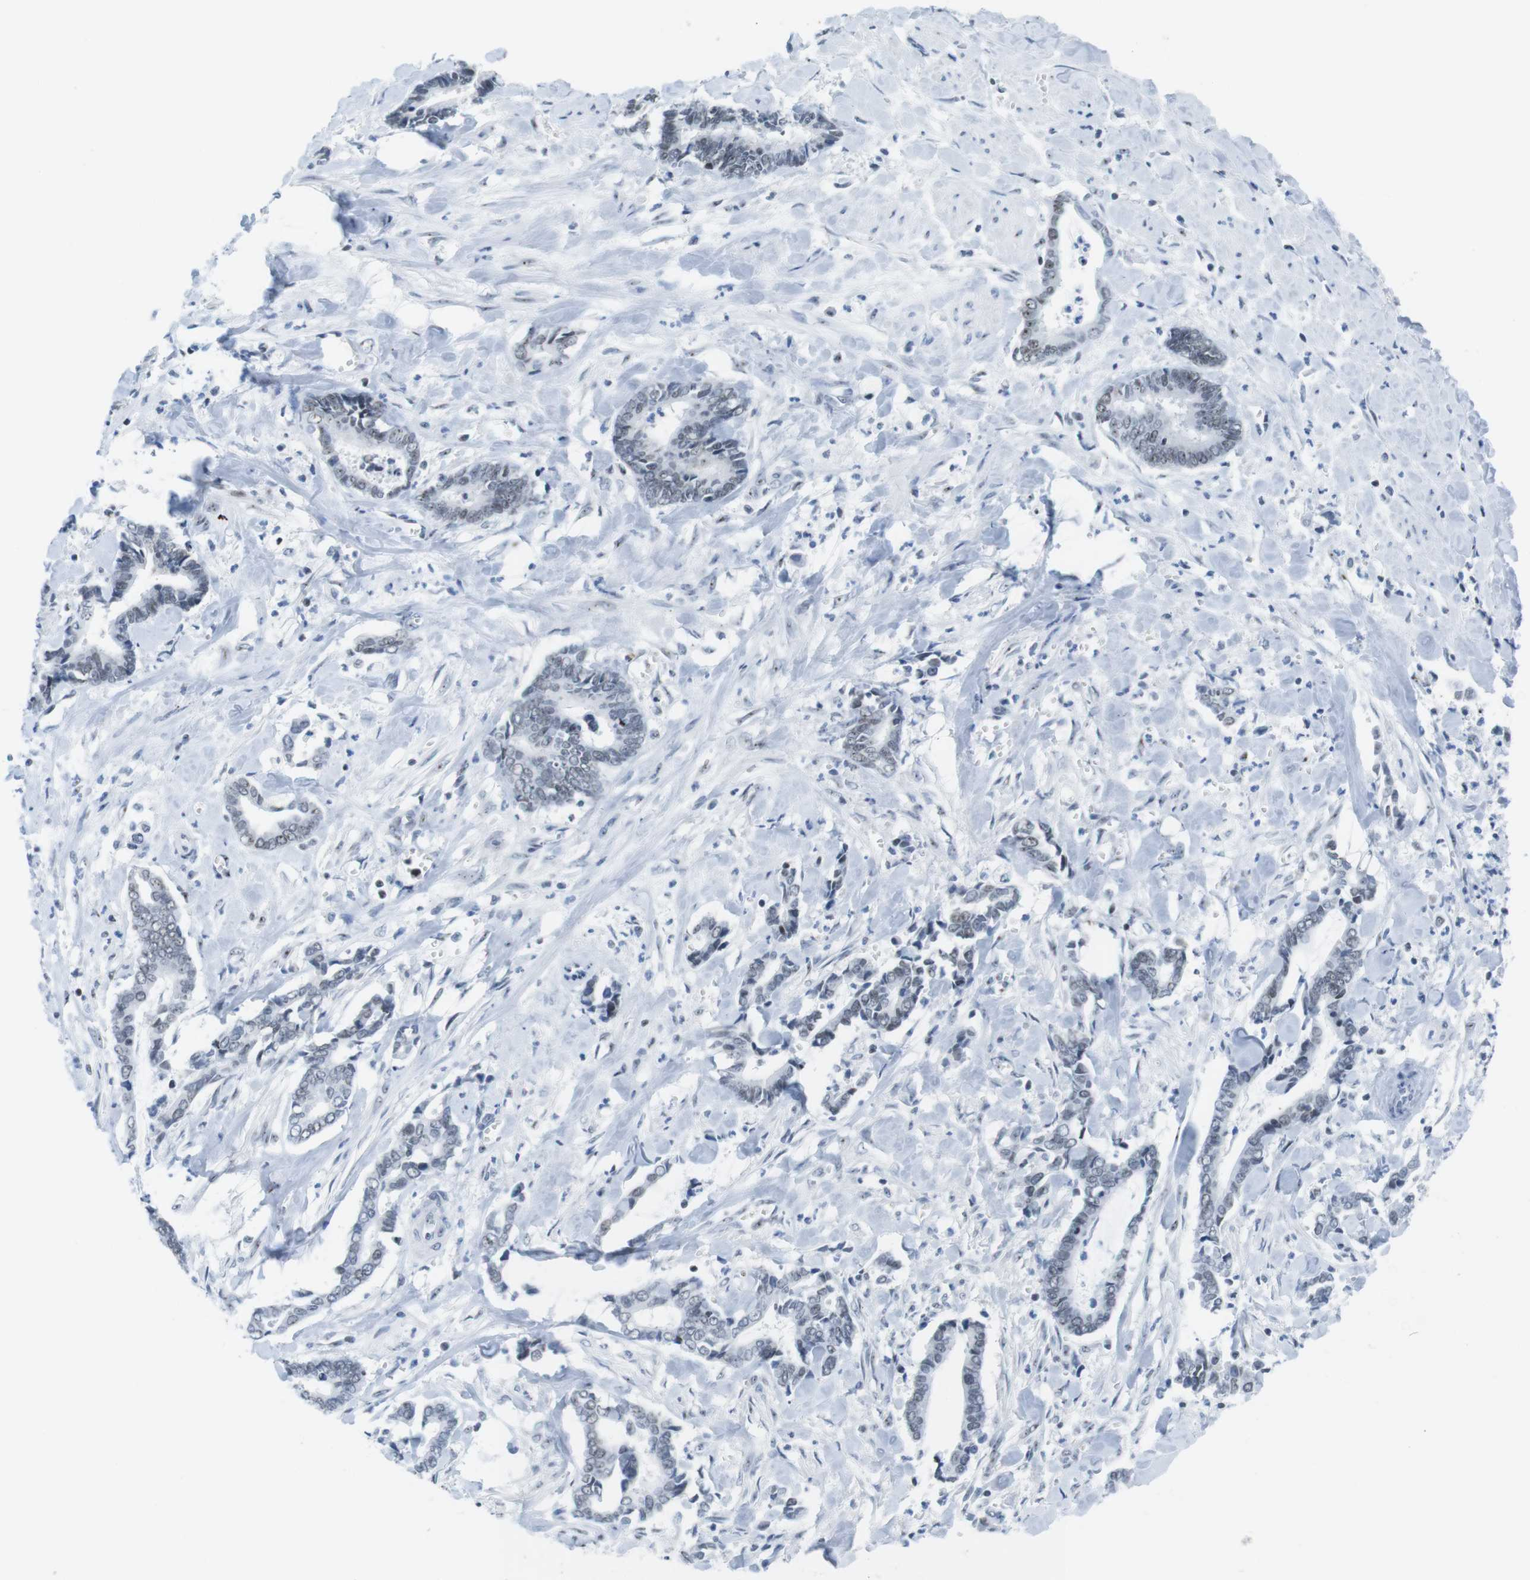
{"staining": {"intensity": "weak", "quantity": "<25%", "location": "nuclear"}, "tissue": "cervical cancer", "cell_type": "Tumor cells", "image_type": "cancer", "snomed": [{"axis": "morphology", "description": "Adenocarcinoma, NOS"}, {"axis": "topography", "description": "Cervix"}], "caption": "The histopathology image exhibits no staining of tumor cells in cervical cancer. (Brightfield microscopy of DAB immunohistochemistry (IHC) at high magnification).", "gene": "NIFK", "patient": {"sex": "female", "age": 44}}